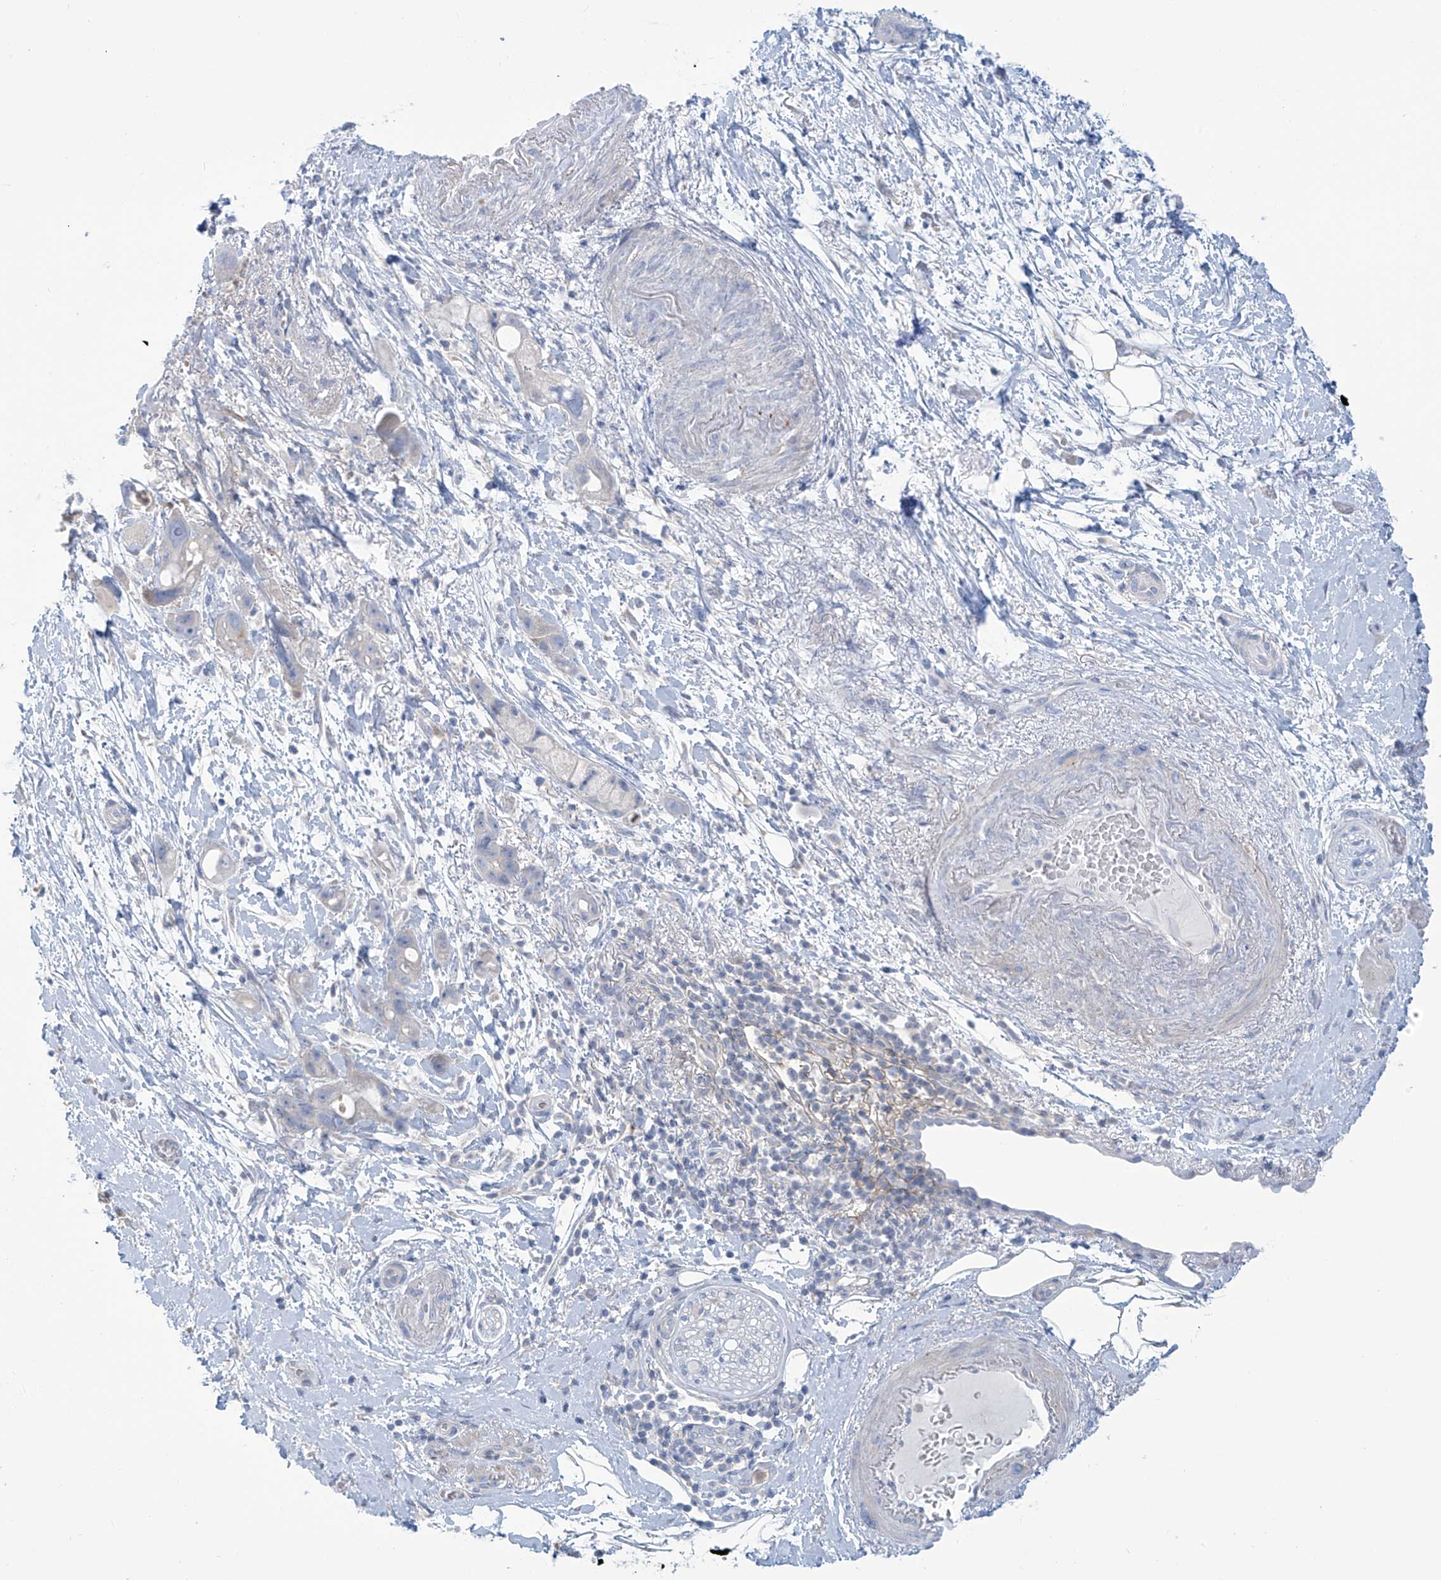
{"staining": {"intensity": "negative", "quantity": "none", "location": "none"}, "tissue": "pancreatic cancer", "cell_type": "Tumor cells", "image_type": "cancer", "snomed": [{"axis": "morphology", "description": "Normal tissue, NOS"}, {"axis": "morphology", "description": "Adenocarcinoma, NOS"}, {"axis": "topography", "description": "Pancreas"}], "caption": "Pancreatic cancer was stained to show a protein in brown. There is no significant staining in tumor cells.", "gene": "FABP2", "patient": {"sex": "female", "age": 68}}